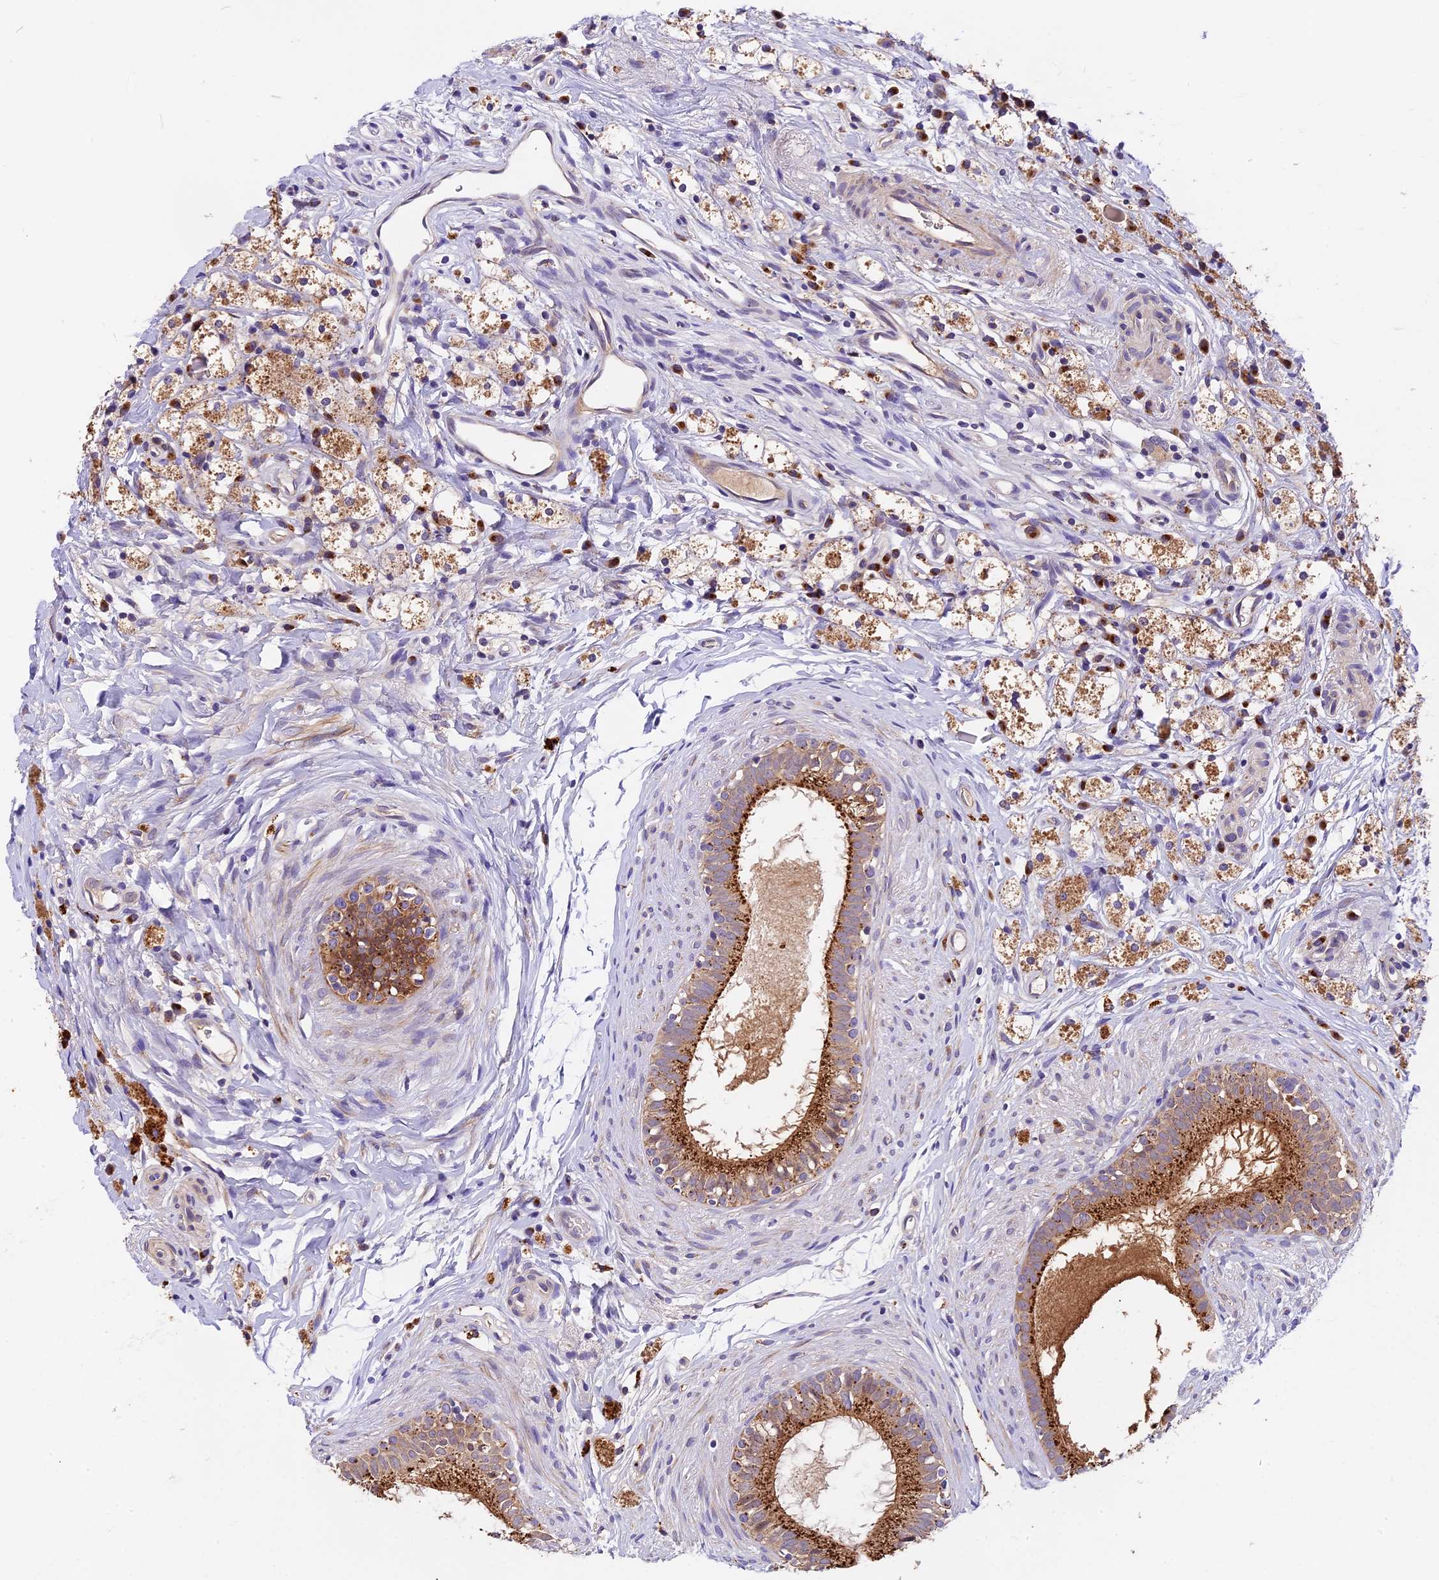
{"staining": {"intensity": "strong", "quantity": ">75%", "location": "cytoplasmic/membranous"}, "tissue": "epididymis", "cell_type": "Glandular cells", "image_type": "normal", "snomed": [{"axis": "morphology", "description": "Normal tissue, NOS"}, {"axis": "topography", "description": "Epididymis"}], "caption": "The histopathology image exhibits a brown stain indicating the presence of a protein in the cytoplasmic/membranous of glandular cells in epididymis.", "gene": "COPE", "patient": {"sex": "male", "age": 80}}